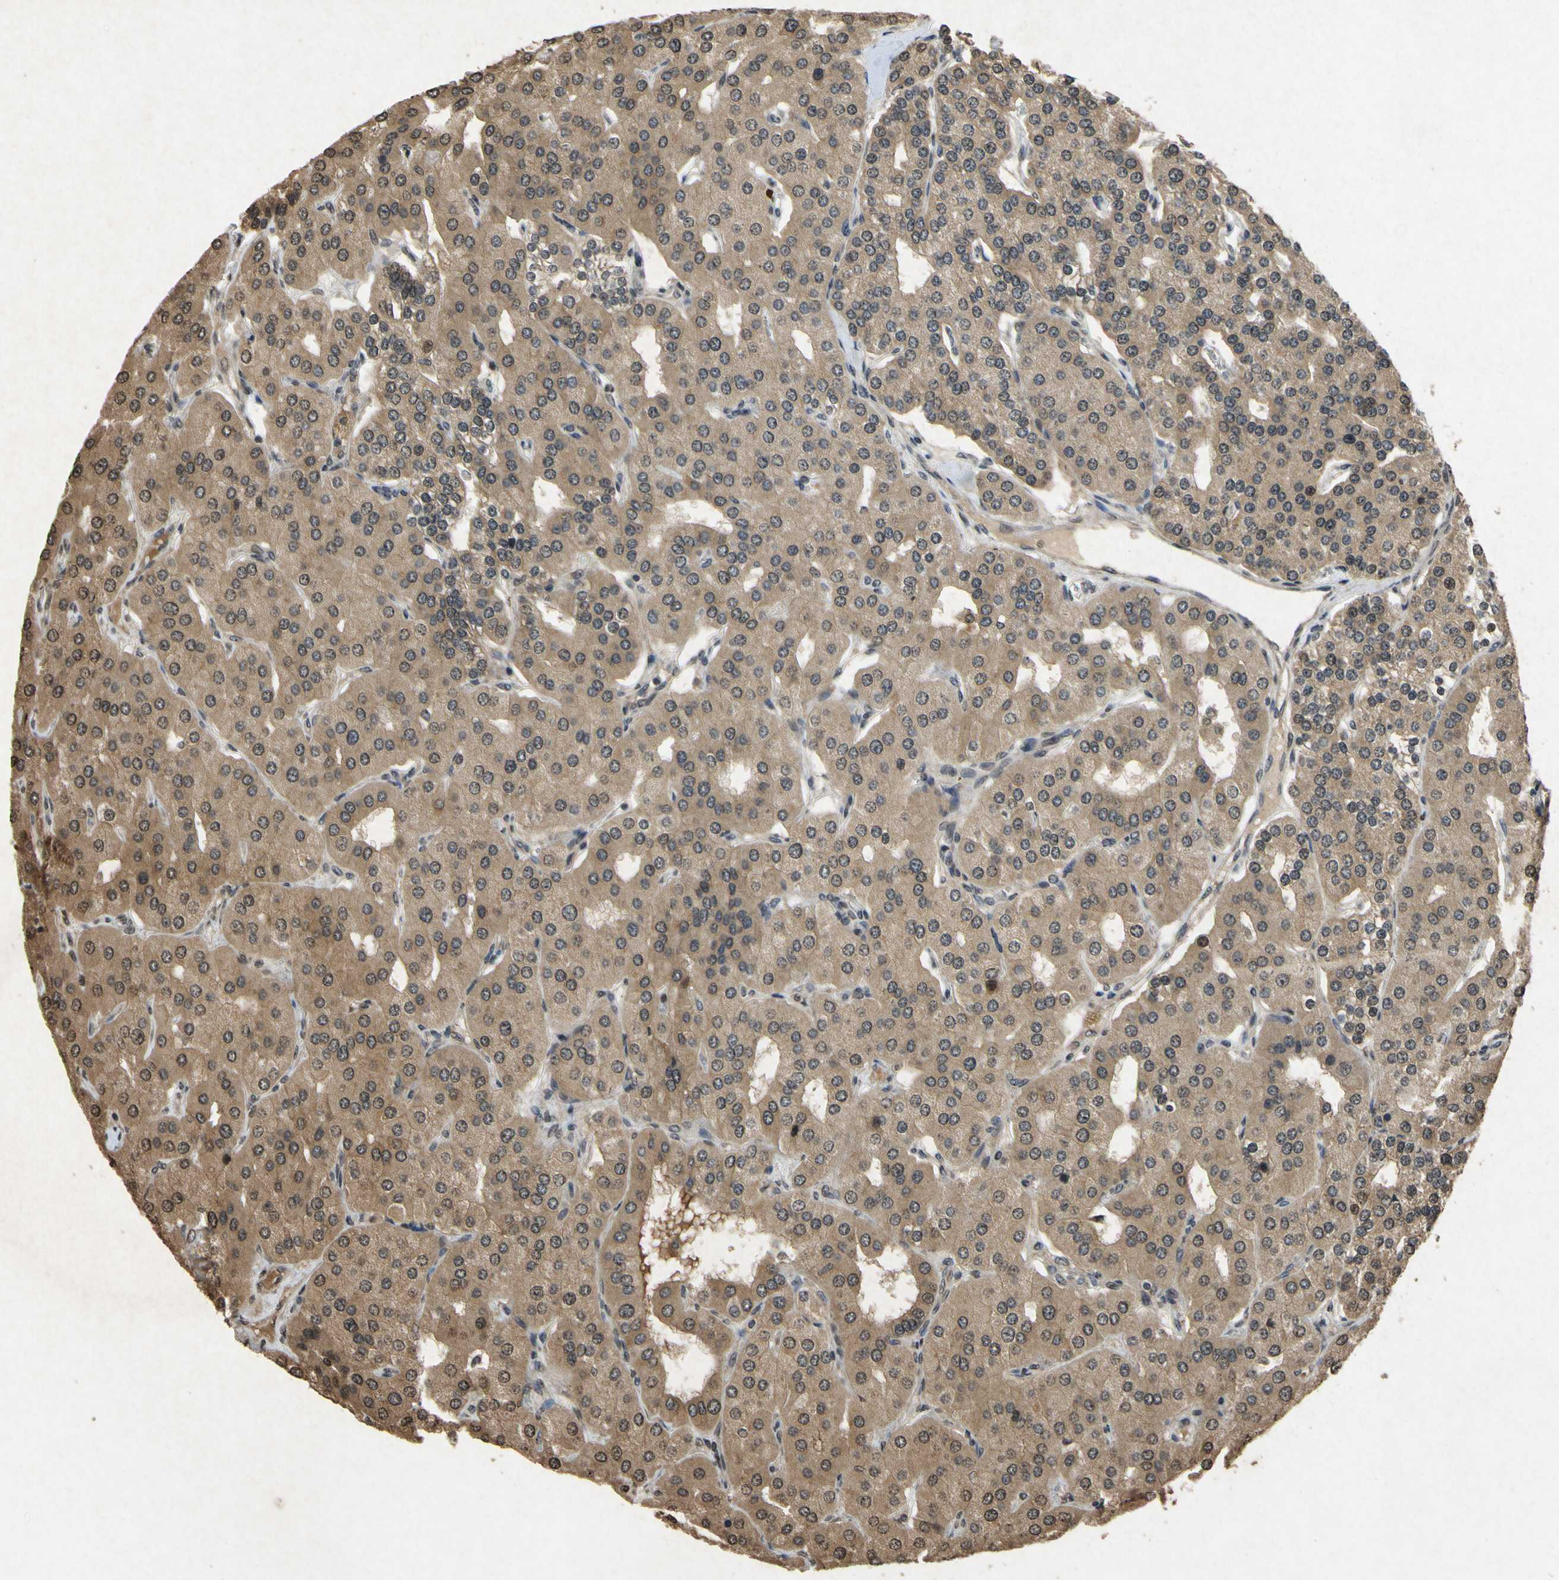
{"staining": {"intensity": "strong", "quantity": ">75%", "location": "cytoplasmic/membranous,nuclear"}, "tissue": "parathyroid gland", "cell_type": "Glandular cells", "image_type": "normal", "snomed": [{"axis": "morphology", "description": "Normal tissue, NOS"}, {"axis": "morphology", "description": "Adenoma, NOS"}, {"axis": "topography", "description": "Parathyroid gland"}], "caption": "A photomicrograph showing strong cytoplasmic/membranous,nuclear positivity in about >75% of glandular cells in benign parathyroid gland, as visualized by brown immunohistochemical staining.", "gene": "ATP6V1H", "patient": {"sex": "female", "age": 86}}